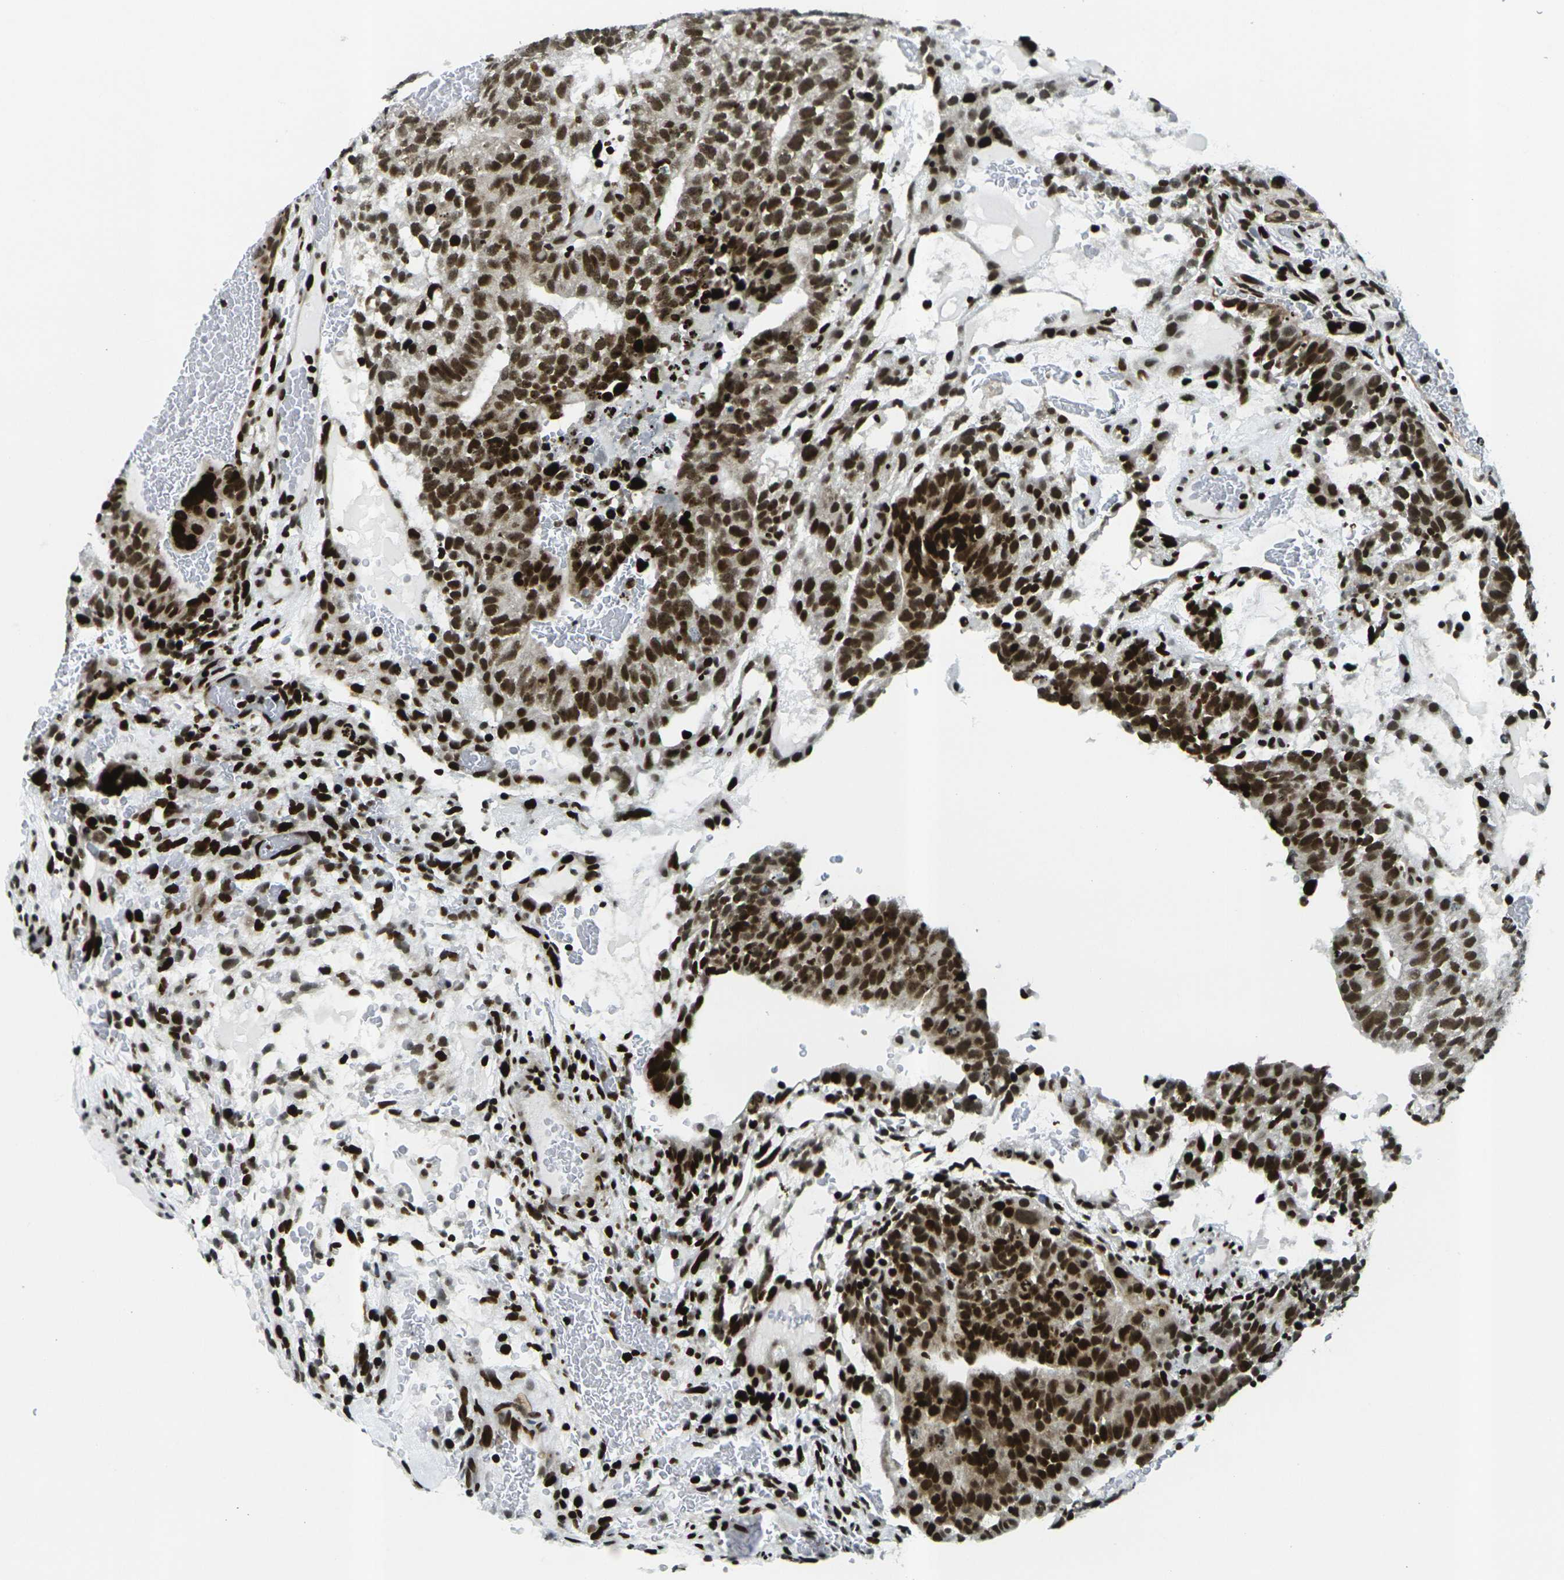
{"staining": {"intensity": "strong", "quantity": ">75%", "location": "nuclear"}, "tissue": "testis cancer", "cell_type": "Tumor cells", "image_type": "cancer", "snomed": [{"axis": "morphology", "description": "Seminoma, NOS"}, {"axis": "morphology", "description": "Carcinoma, Embryonal, NOS"}, {"axis": "topography", "description": "Testis"}], "caption": "IHC (DAB) staining of testis cancer (seminoma) demonstrates strong nuclear protein positivity in about >75% of tumor cells. (DAB = brown stain, brightfield microscopy at high magnification).", "gene": "H3-3A", "patient": {"sex": "male", "age": 52}}